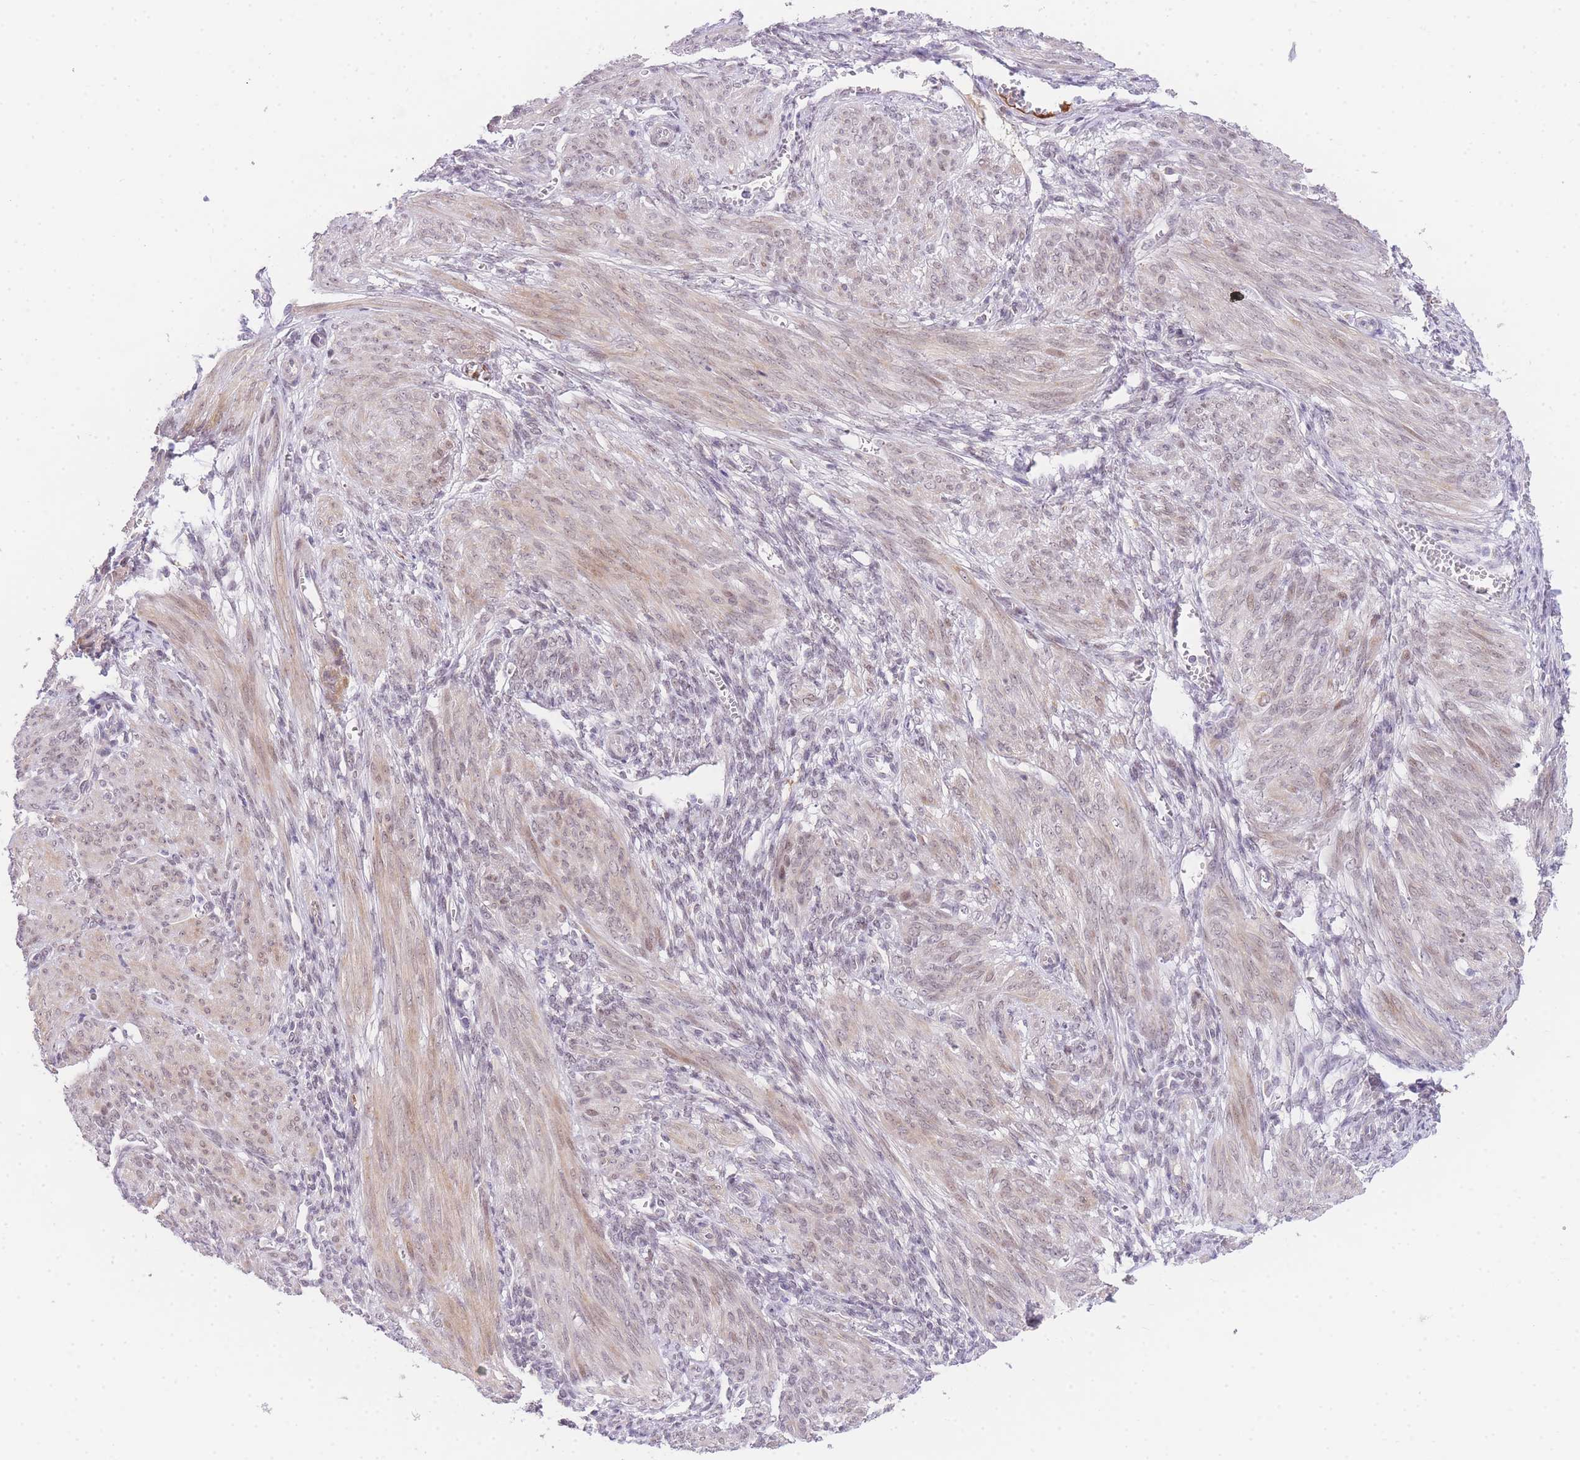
{"staining": {"intensity": "weak", "quantity": ">75%", "location": "cytoplasmic/membranous"}, "tissue": "smooth muscle", "cell_type": "Smooth muscle cells", "image_type": "normal", "snomed": [{"axis": "morphology", "description": "Normal tissue, NOS"}, {"axis": "topography", "description": "Smooth muscle"}], "caption": "A brown stain highlights weak cytoplasmic/membranous expression of a protein in smooth muscle cells of unremarkable smooth muscle. Nuclei are stained in blue.", "gene": "SLC25A33", "patient": {"sex": "female", "age": 39}}